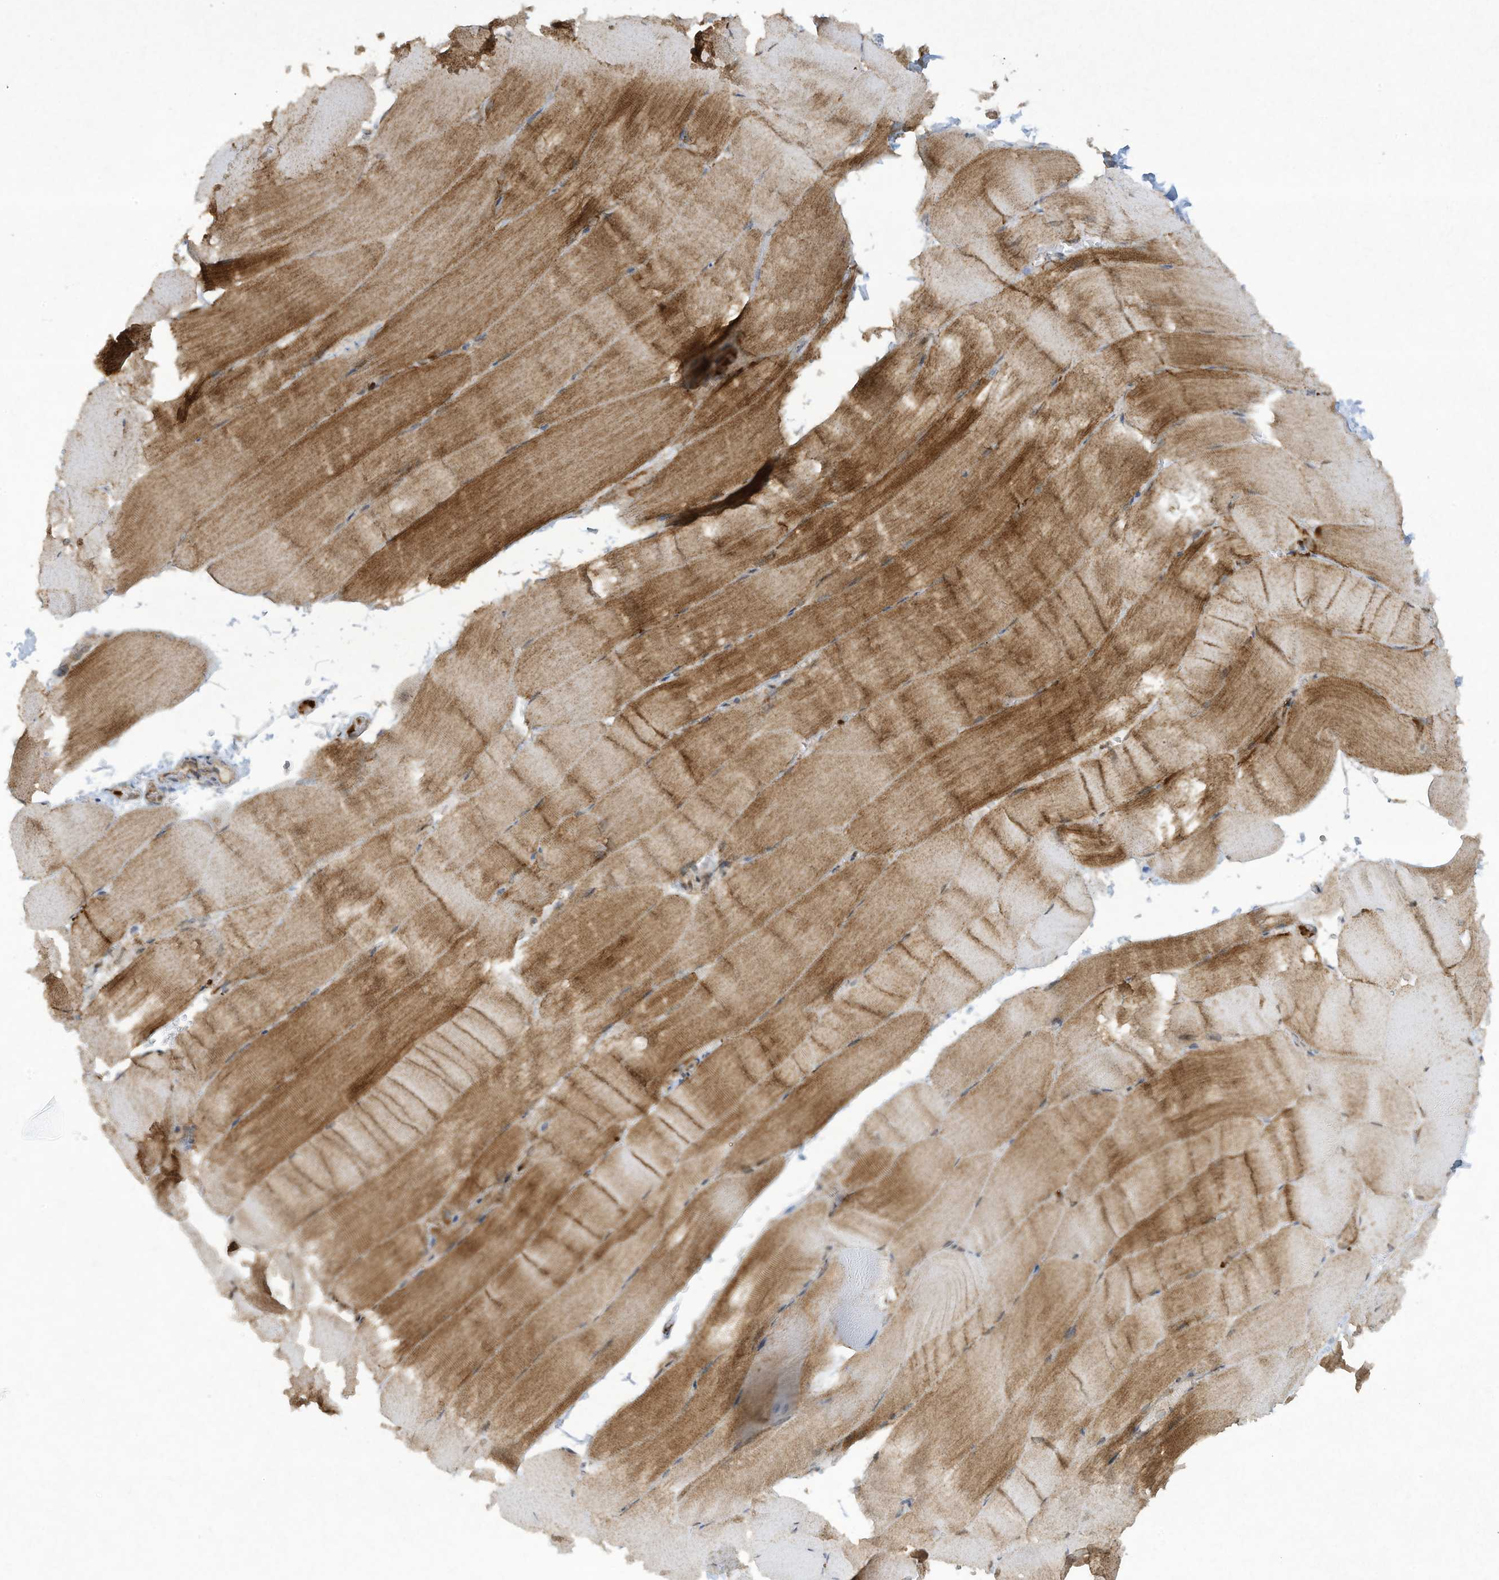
{"staining": {"intensity": "moderate", "quantity": ">75%", "location": "cytoplasmic/membranous"}, "tissue": "skeletal muscle", "cell_type": "Myocytes", "image_type": "normal", "snomed": [{"axis": "morphology", "description": "Normal tissue, NOS"}, {"axis": "topography", "description": "Skeletal muscle"}, {"axis": "topography", "description": "Parathyroid gland"}], "caption": "The micrograph reveals a brown stain indicating the presence of a protein in the cytoplasmic/membranous of myocytes in skeletal muscle. (DAB (3,3'-diaminobenzidine) IHC with brightfield microscopy, high magnification).", "gene": "CHRNA4", "patient": {"sex": "female", "age": 37}}